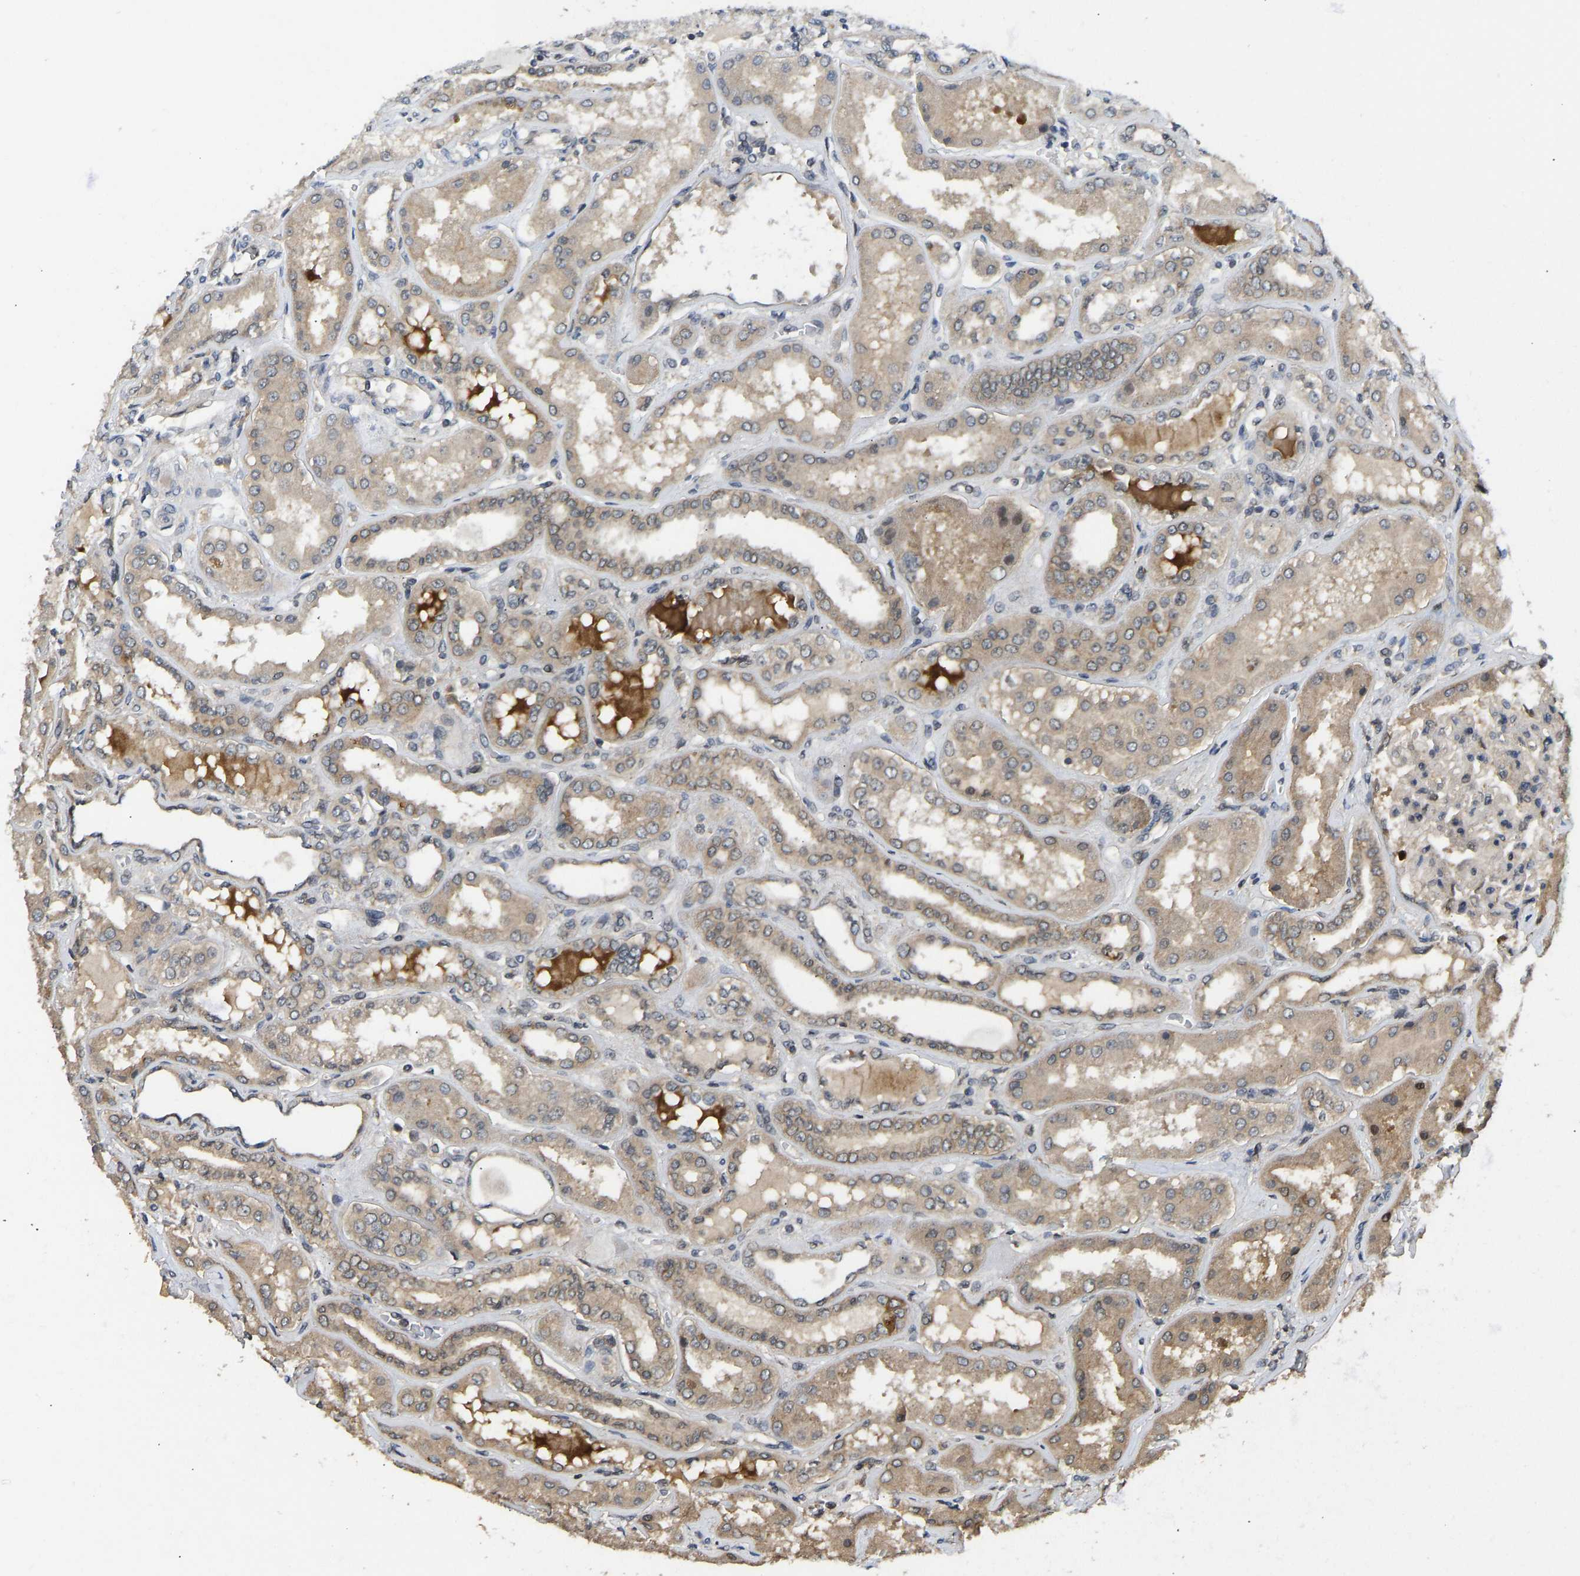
{"staining": {"intensity": "weak", "quantity": "<25%", "location": "cytoplasmic/membranous"}, "tissue": "kidney", "cell_type": "Cells in glomeruli", "image_type": "normal", "snomed": [{"axis": "morphology", "description": "Normal tissue, NOS"}, {"axis": "topography", "description": "Kidney"}], "caption": "The photomicrograph shows no staining of cells in glomeruli in normal kidney. (Brightfield microscopy of DAB (3,3'-diaminobenzidine) IHC at high magnification).", "gene": "NDRG3", "patient": {"sex": "female", "age": 56}}